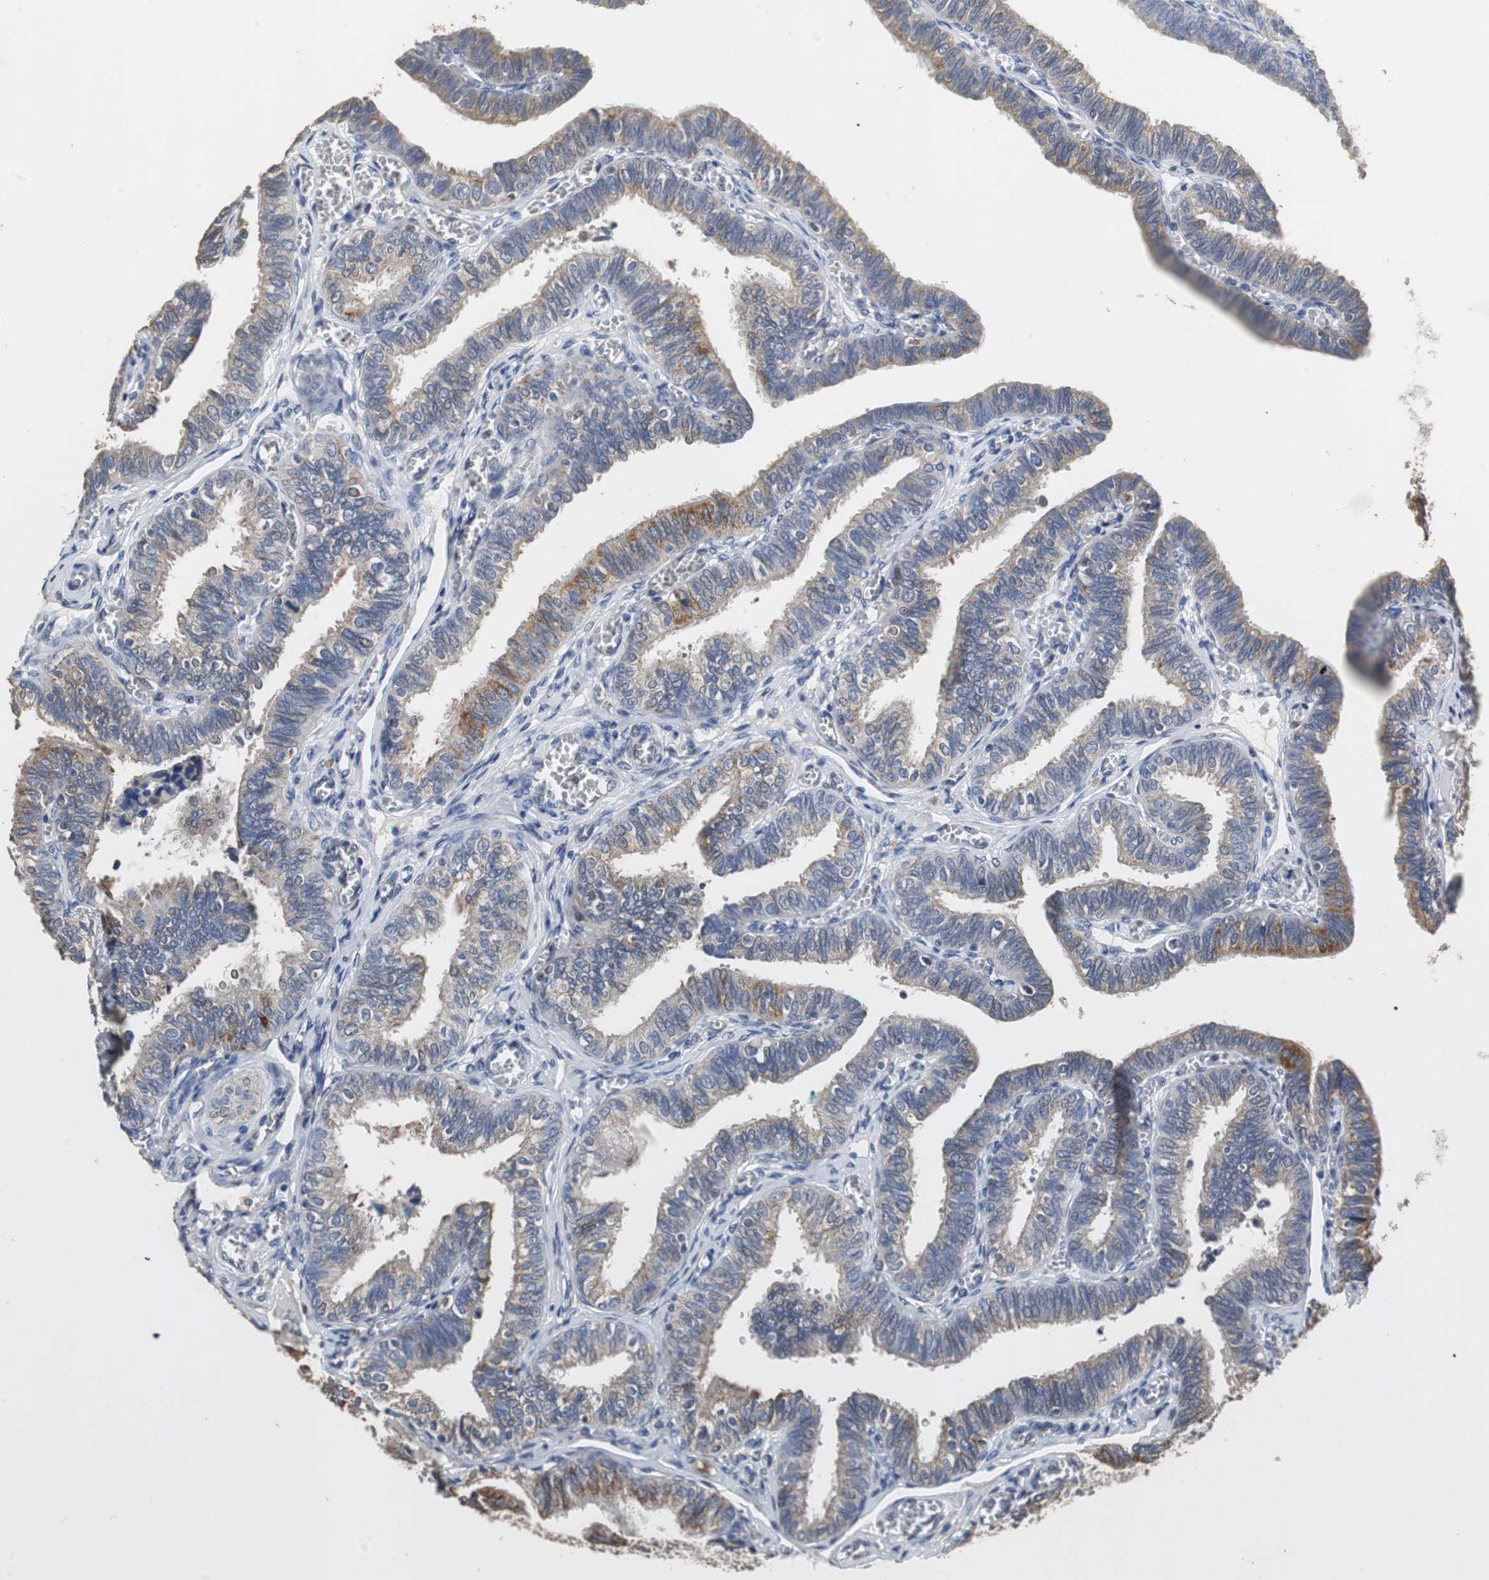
{"staining": {"intensity": "moderate", "quantity": ">75%", "location": "cytoplasmic/membranous"}, "tissue": "fallopian tube", "cell_type": "Glandular cells", "image_type": "normal", "snomed": [{"axis": "morphology", "description": "Normal tissue, NOS"}, {"axis": "topography", "description": "Fallopian tube"}], "caption": "A photomicrograph of human fallopian tube stained for a protein reveals moderate cytoplasmic/membranous brown staining in glandular cells.", "gene": "HMGCL", "patient": {"sex": "female", "age": 46}}